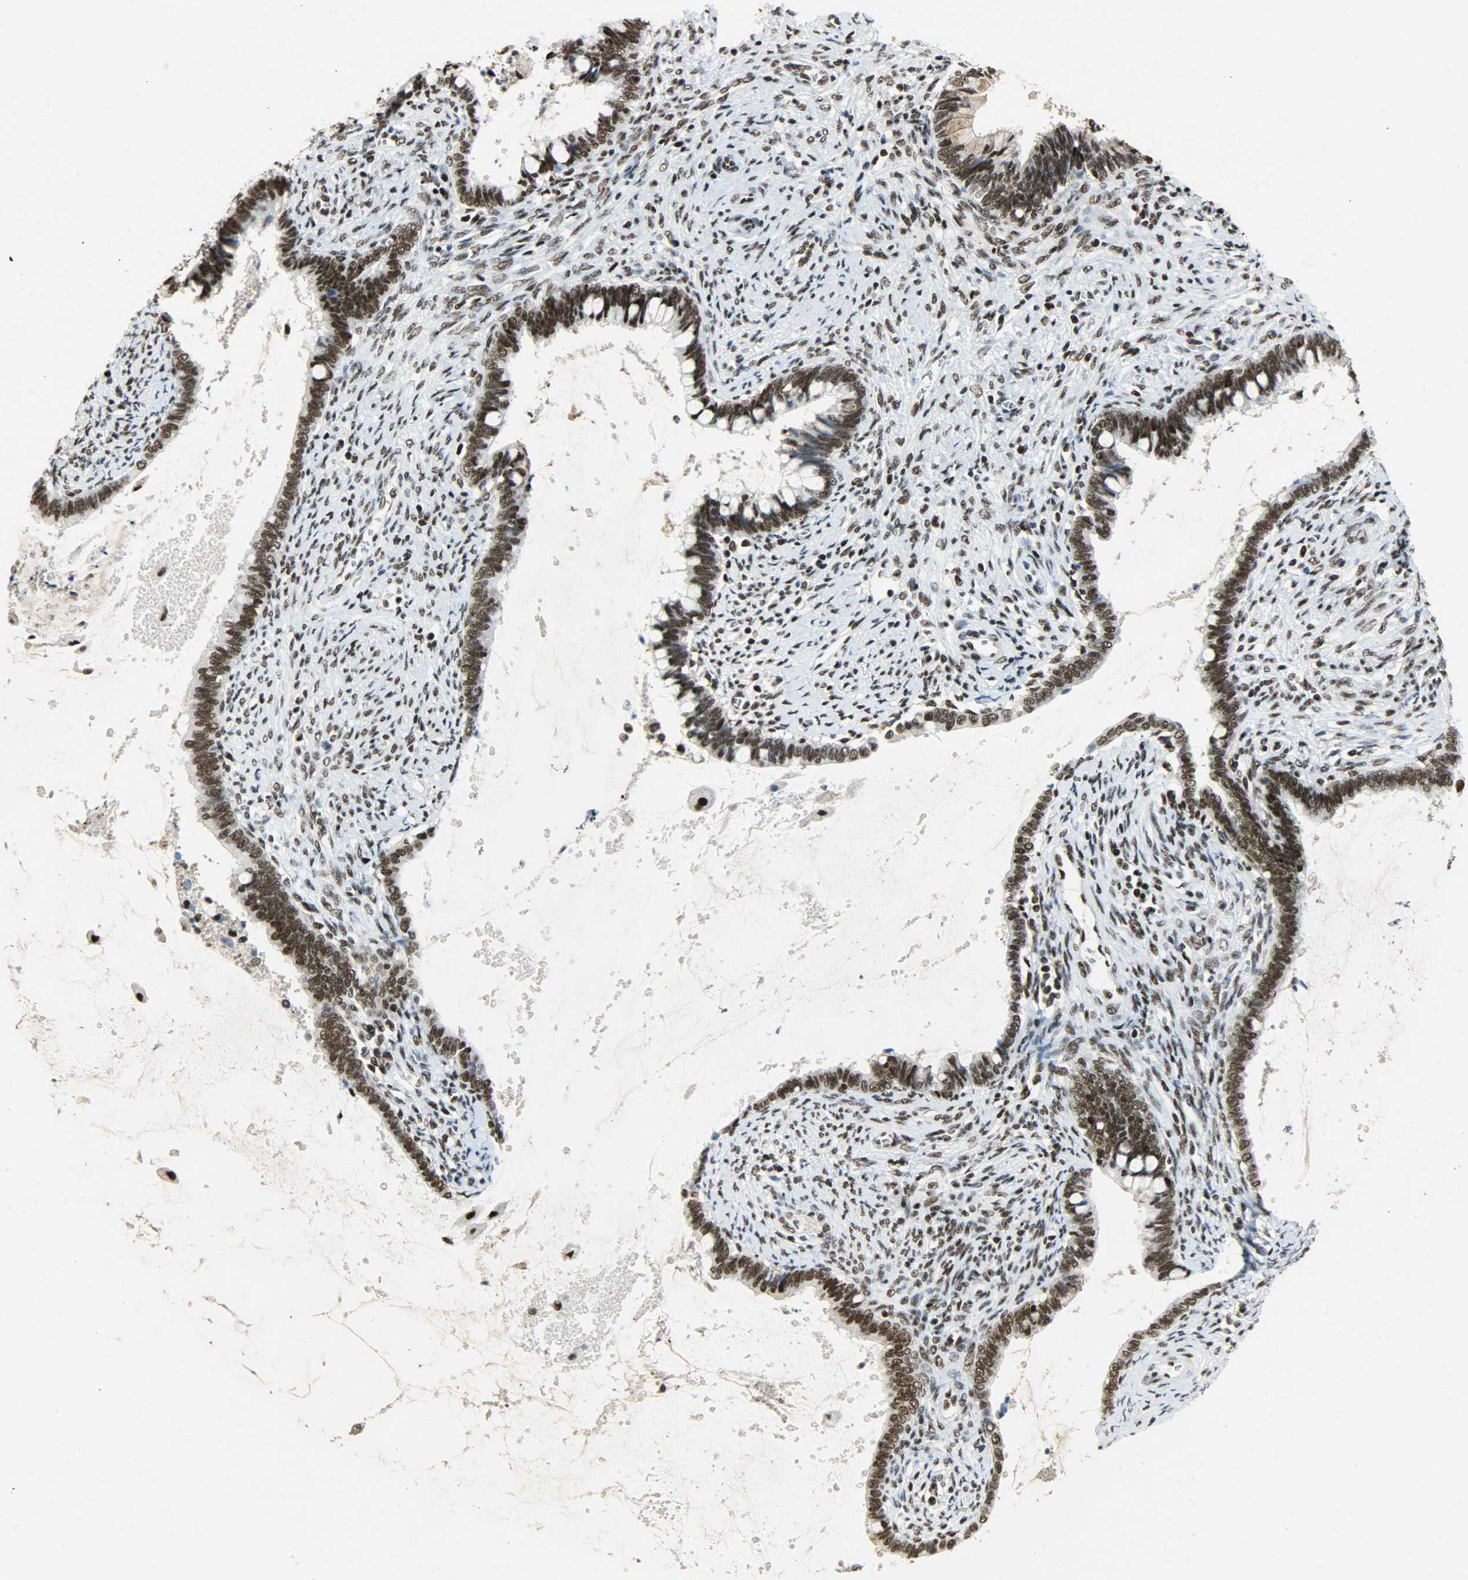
{"staining": {"intensity": "strong", "quantity": ">75%", "location": "nuclear"}, "tissue": "cervical cancer", "cell_type": "Tumor cells", "image_type": "cancer", "snomed": [{"axis": "morphology", "description": "Adenocarcinoma, NOS"}, {"axis": "topography", "description": "Cervix"}], "caption": "Human adenocarcinoma (cervical) stained with a protein marker exhibits strong staining in tumor cells.", "gene": "SSB", "patient": {"sex": "female", "age": 44}}